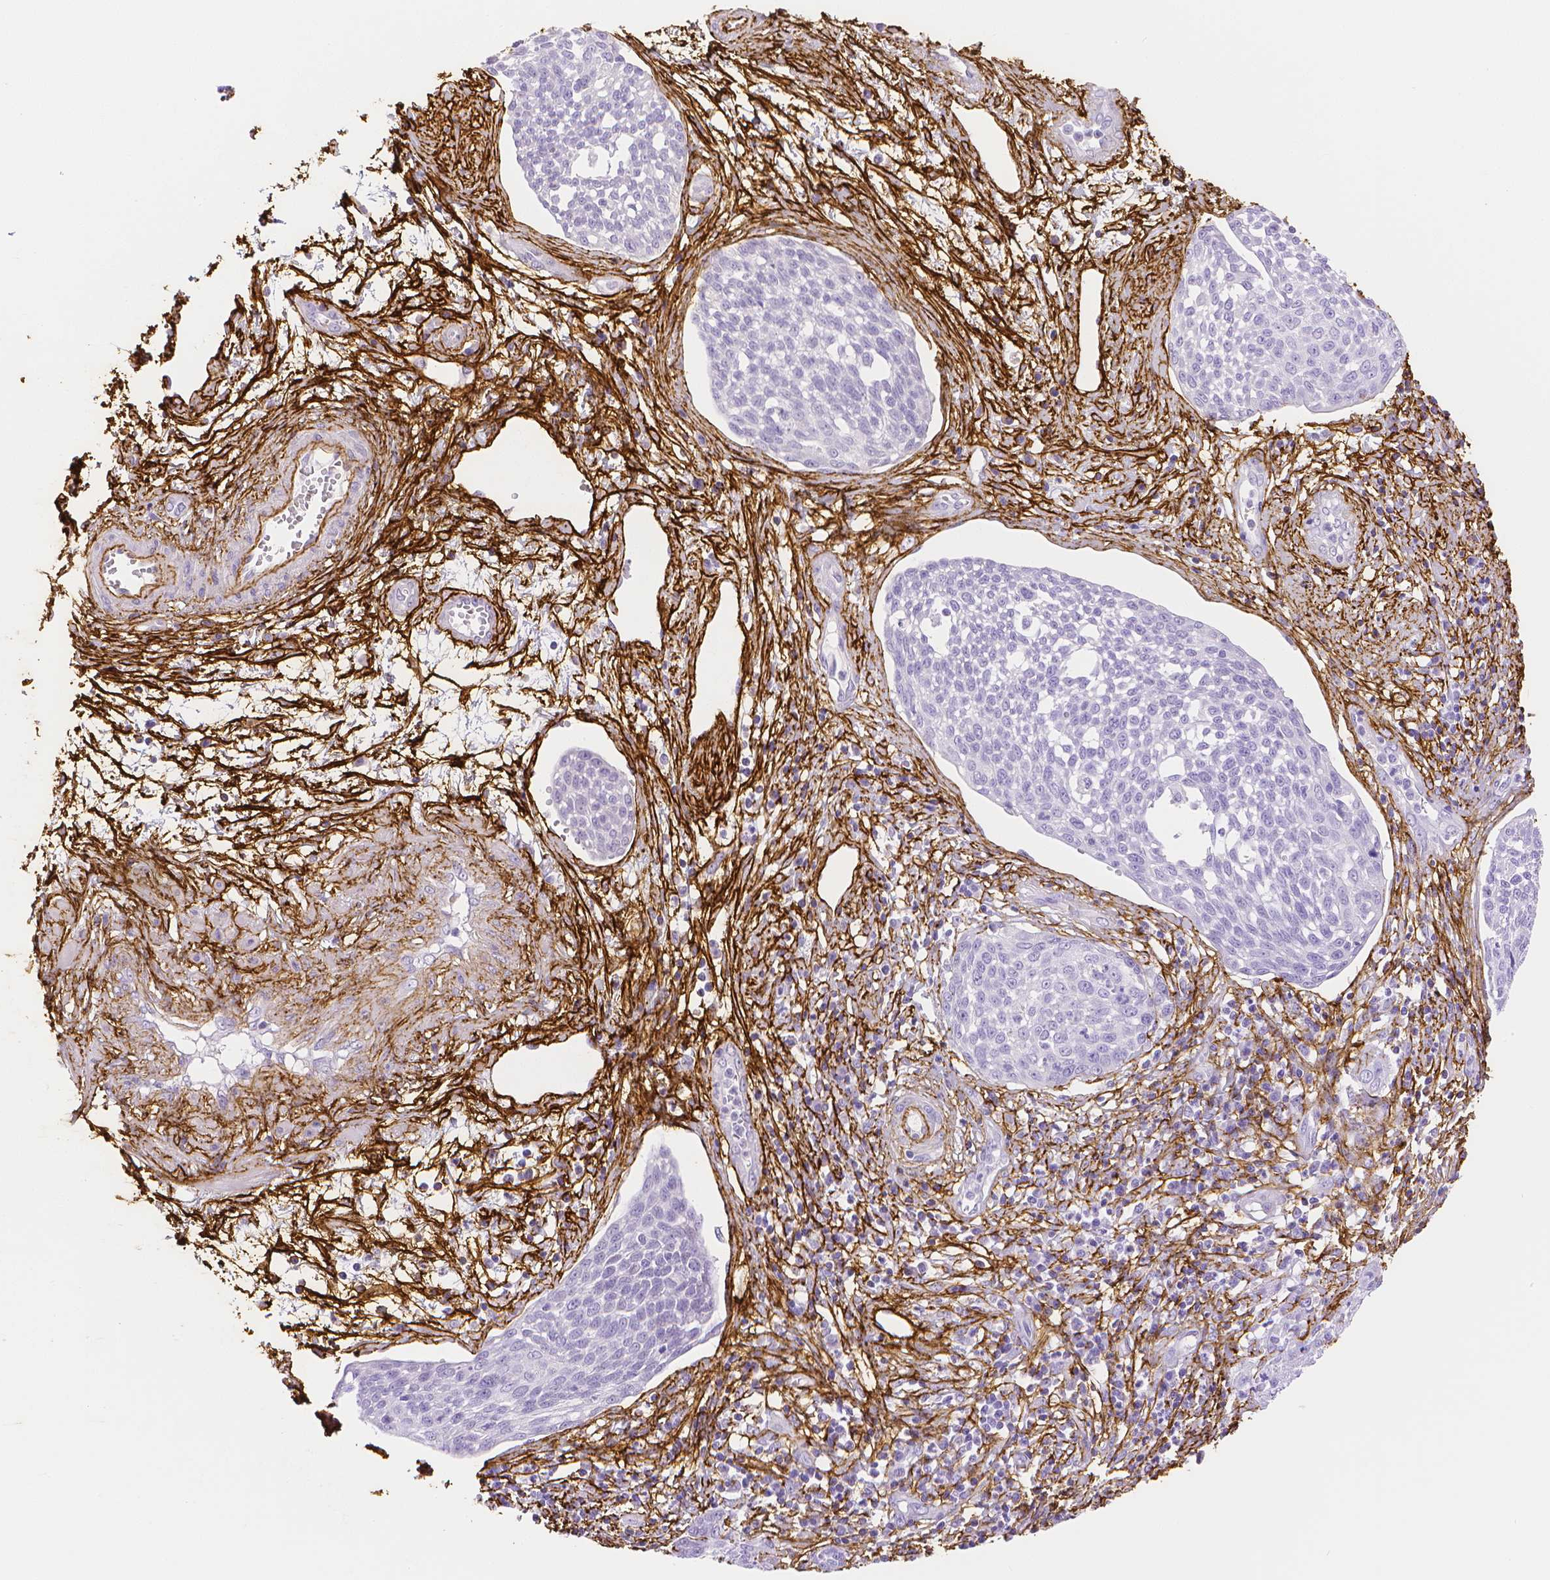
{"staining": {"intensity": "negative", "quantity": "none", "location": "none"}, "tissue": "cervical cancer", "cell_type": "Tumor cells", "image_type": "cancer", "snomed": [{"axis": "morphology", "description": "Squamous cell carcinoma, NOS"}, {"axis": "topography", "description": "Cervix"}], "caption": "Tumor cells are negative for brown protein staining in cervical cancer.", "gene": "FBN1", "patient": {"sex": "female", "age": 34}}